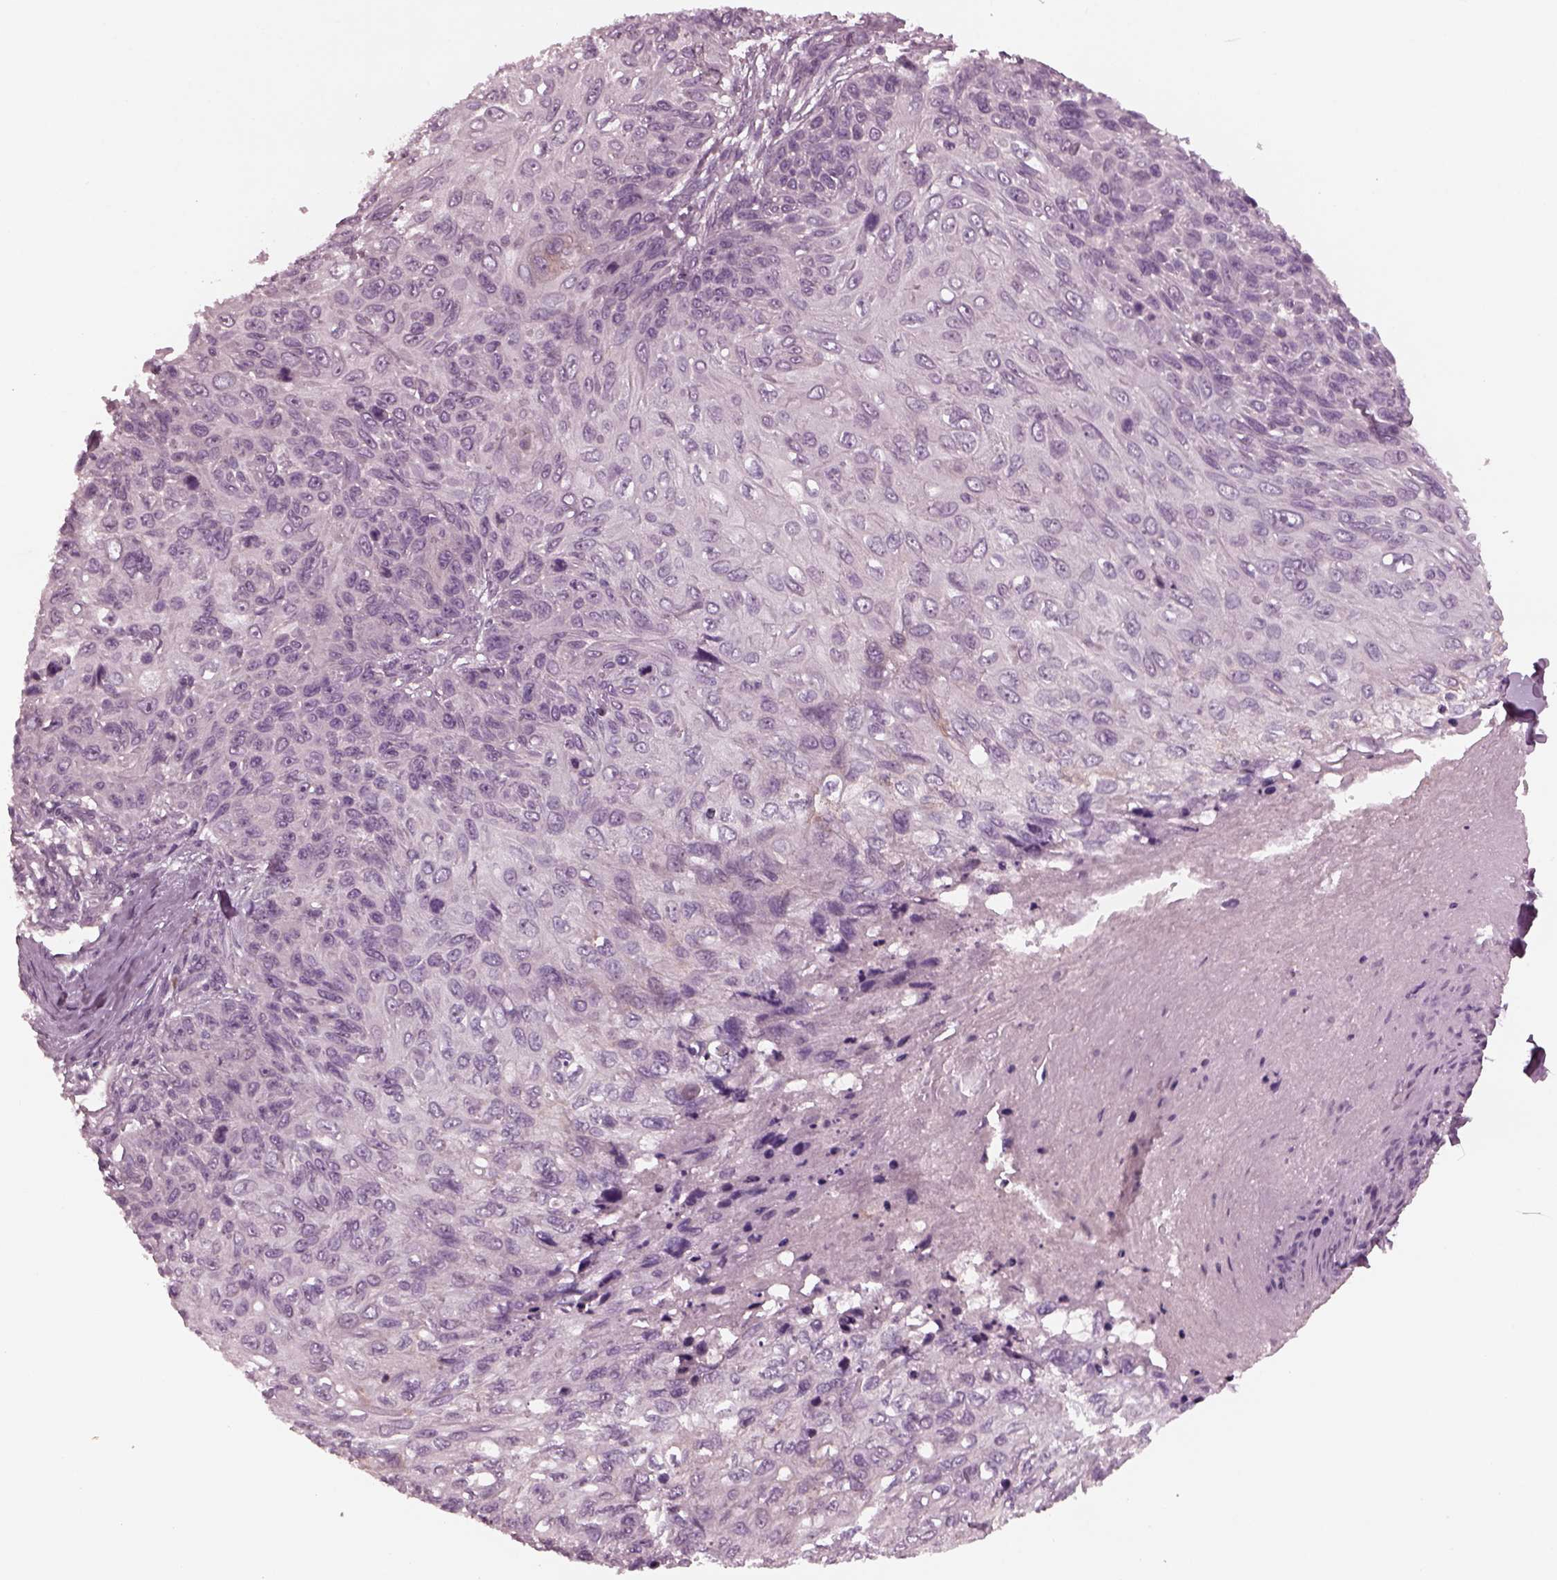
{"staining": {"intensity": "negative", "quantity": "none", "location": "none"}, "tissue": "skin cancer", "cell_type": "Tumor cells", "image_type": "cancer", "snomed": [{"axis": "morphology", "description": "Squamous cell carcinoma, NOS"}, {"axis": "topography", "description": "Skin"}], "caption": "This is an immunohistochemistry photomicrograph of skin cancer (squamous cell carcinoma). There is no positivity in tumor cells.", "gene": "YY2", "patient": {"sex": "male", "age": 92}}